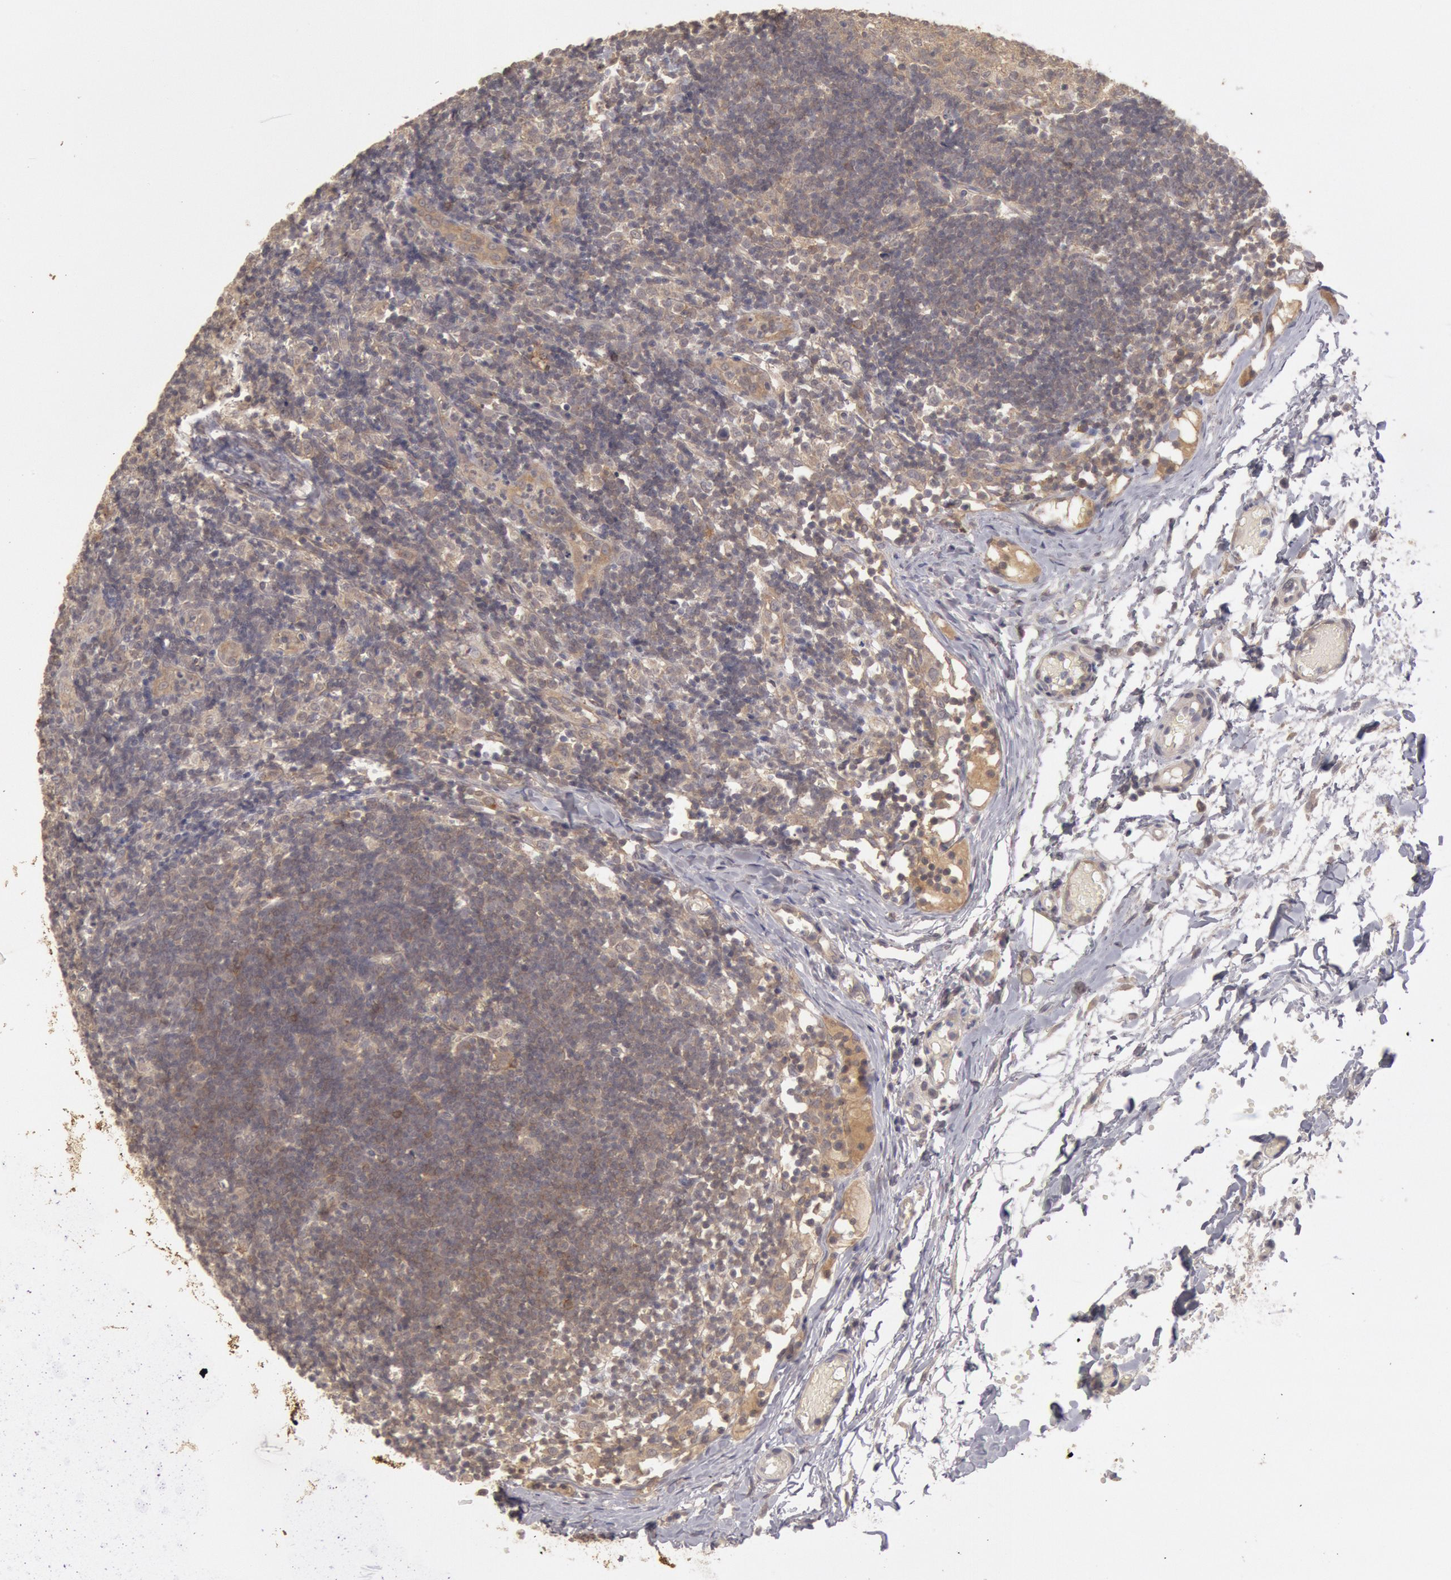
{"staining": {"intensity": "weak", "quantity": ">75%", "location": "cytoplasmic/membranous"}, "tissue": "lymph node", "cell_type": "Germinal center cells", "image_type": "normal", "snomed": [{"axis": "morphology", "description": "Normal tissue, NOS"}, {"axis": "morphology", "description": "Inflammation, NOS"}, {"axis": "topography", "description": "Lymph node"}, {"axis": "topography", "description": "Salivary gland"}], "caption": "Immunohistochemistry of normal human lymph node displays low levels of weak cytoplasmic/membranous positivity in about >75% of germinal center cells. The staining is performed using DAB brown chromogen to label protein expression. The nuclei are counter-stained blue using hematoxylin.", "gene": "ZFP36L1", "patient": {"sex": "male", "age": 3}}